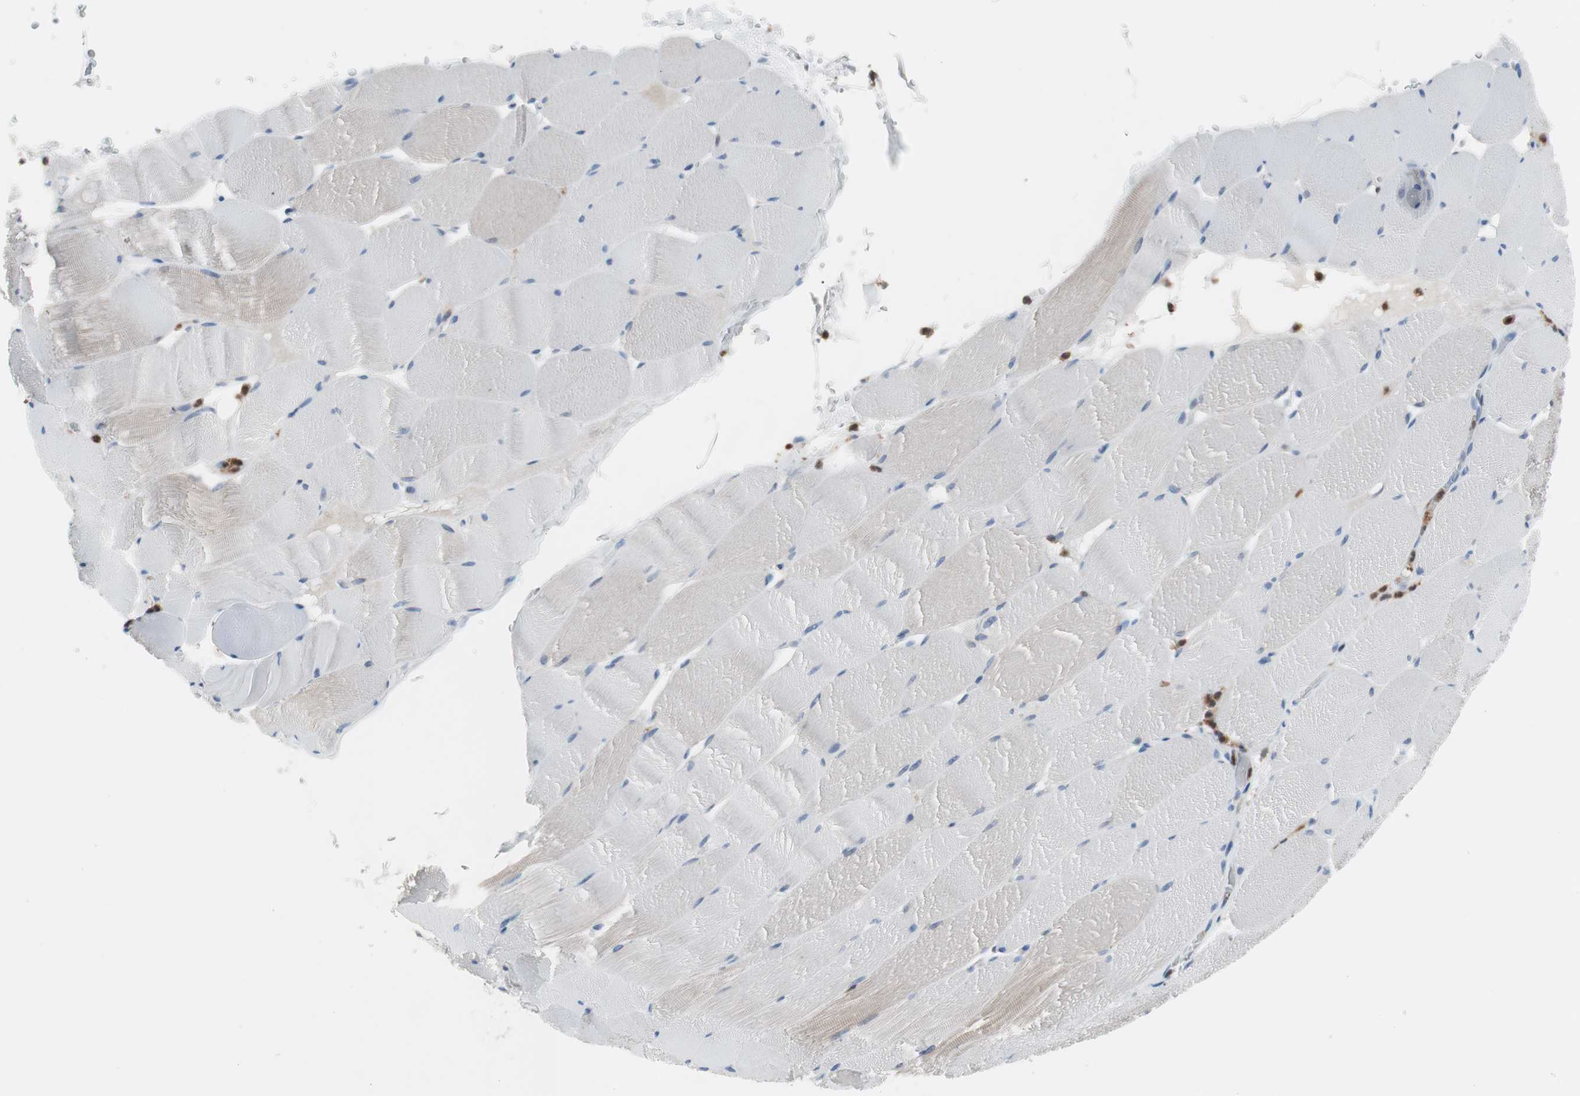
{"staining": {"intensity": "weak", "quantity": "<25%", "location": "cytoplasmic/membranous"}, "tissue": "skeletal muscle", "cell_type": "Myocytes", "image_type": "normal", "snomed": [{"axis": "morphology", "description": "Normal tissue, NOS"}, {"axis": "topography", "description": "Skeletal muscle"}], "caption": "An immunohistochemistry (IHC) histopathology image of unremarkable skeletal muscle is shown. There is no staining in myocytes of skeletal muscle.", "gene": "IL18", "patient": {"sex": "male", "age": 62}}